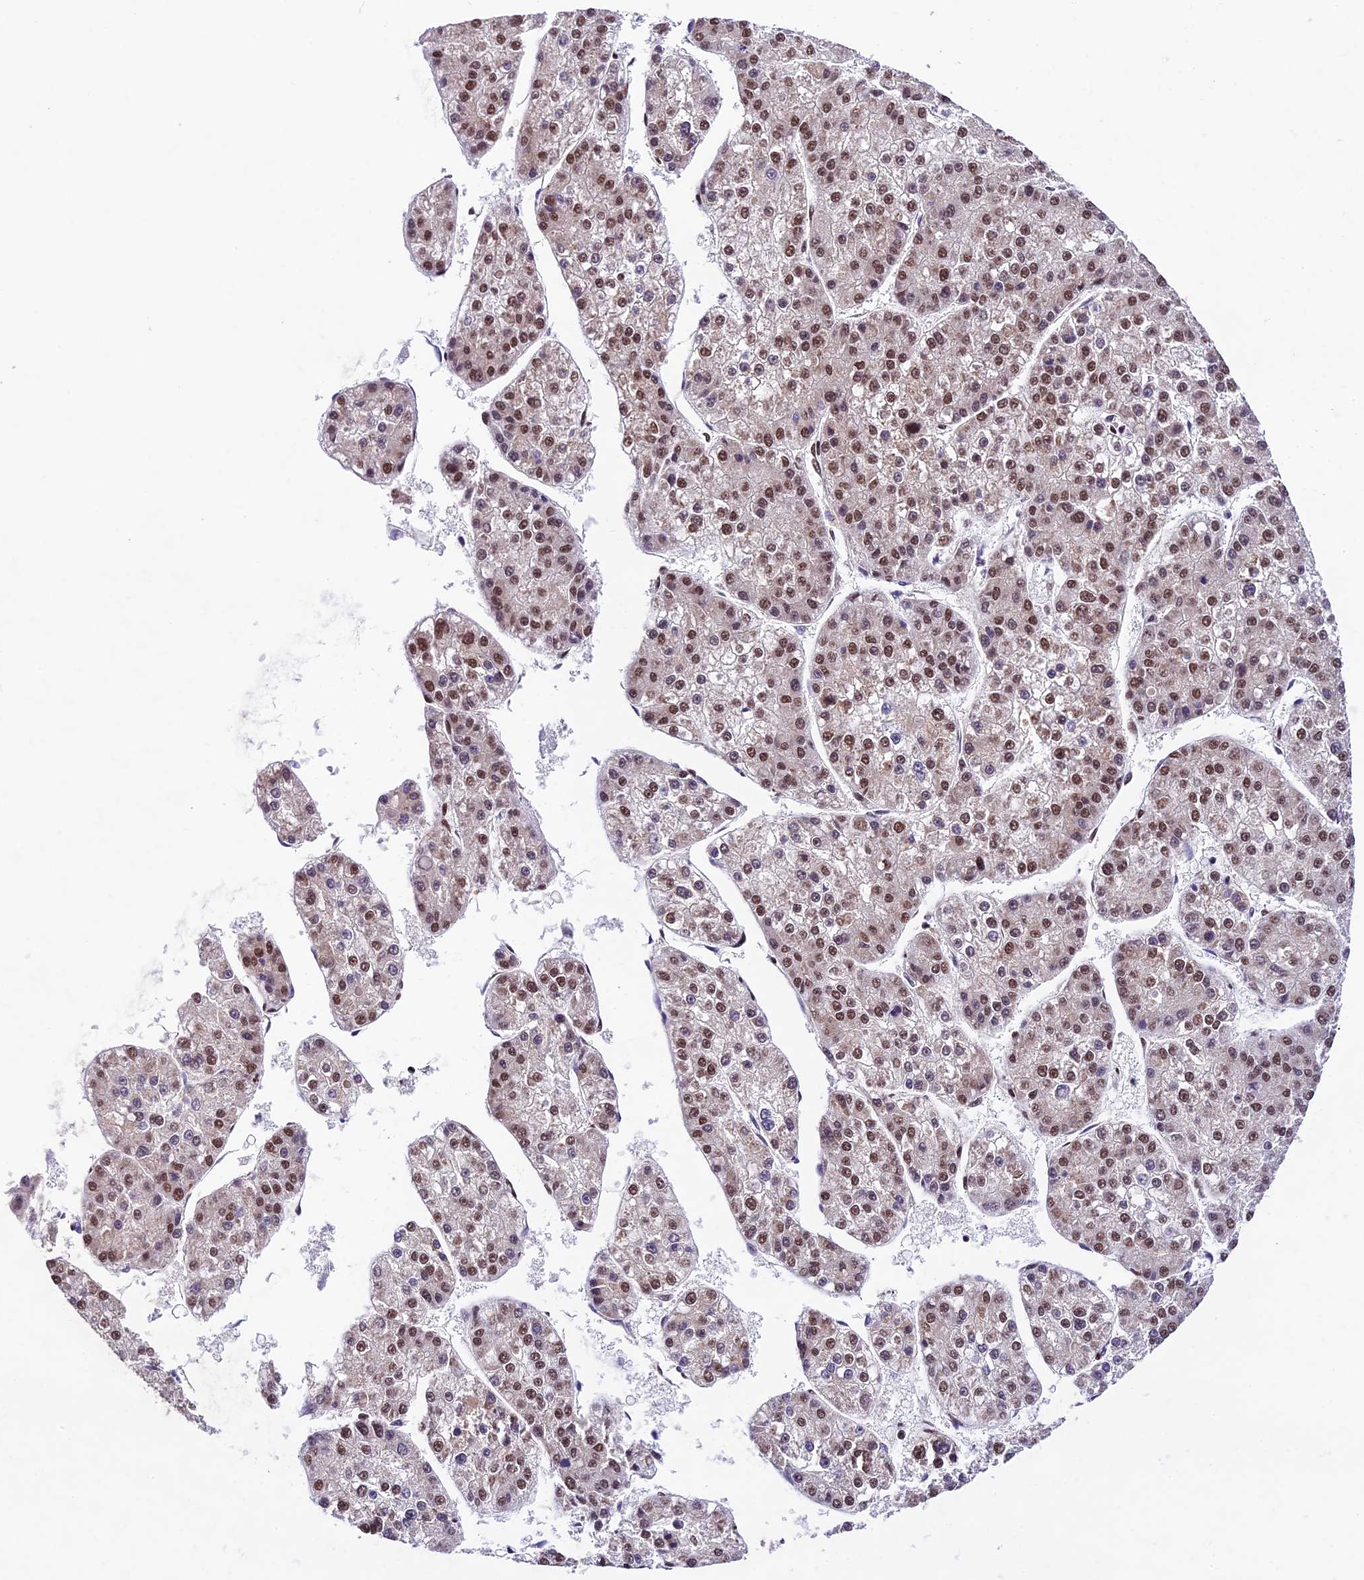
{"staining": {"intensity": "moderate", "quantity": ">75%", "location": "nuclear"}, "tissue": "liver cancer", "cell_type": "Tumor cells", "image_type": "cancer", "snomed": [{"axis": "morphology", "description": "Carcinoma, Hepatocellular, NOS"}, {"axis": "topography", "description": "Liver"}], "caption": "Immunohistochemical staining of liver cancer (hepatocellular carcinoma) shows medium levels of moderate nuclear protein positivity in about >75% of tumor cells.", "gene": "CARS2", "patient": {"sex": "female", "age": 73}}